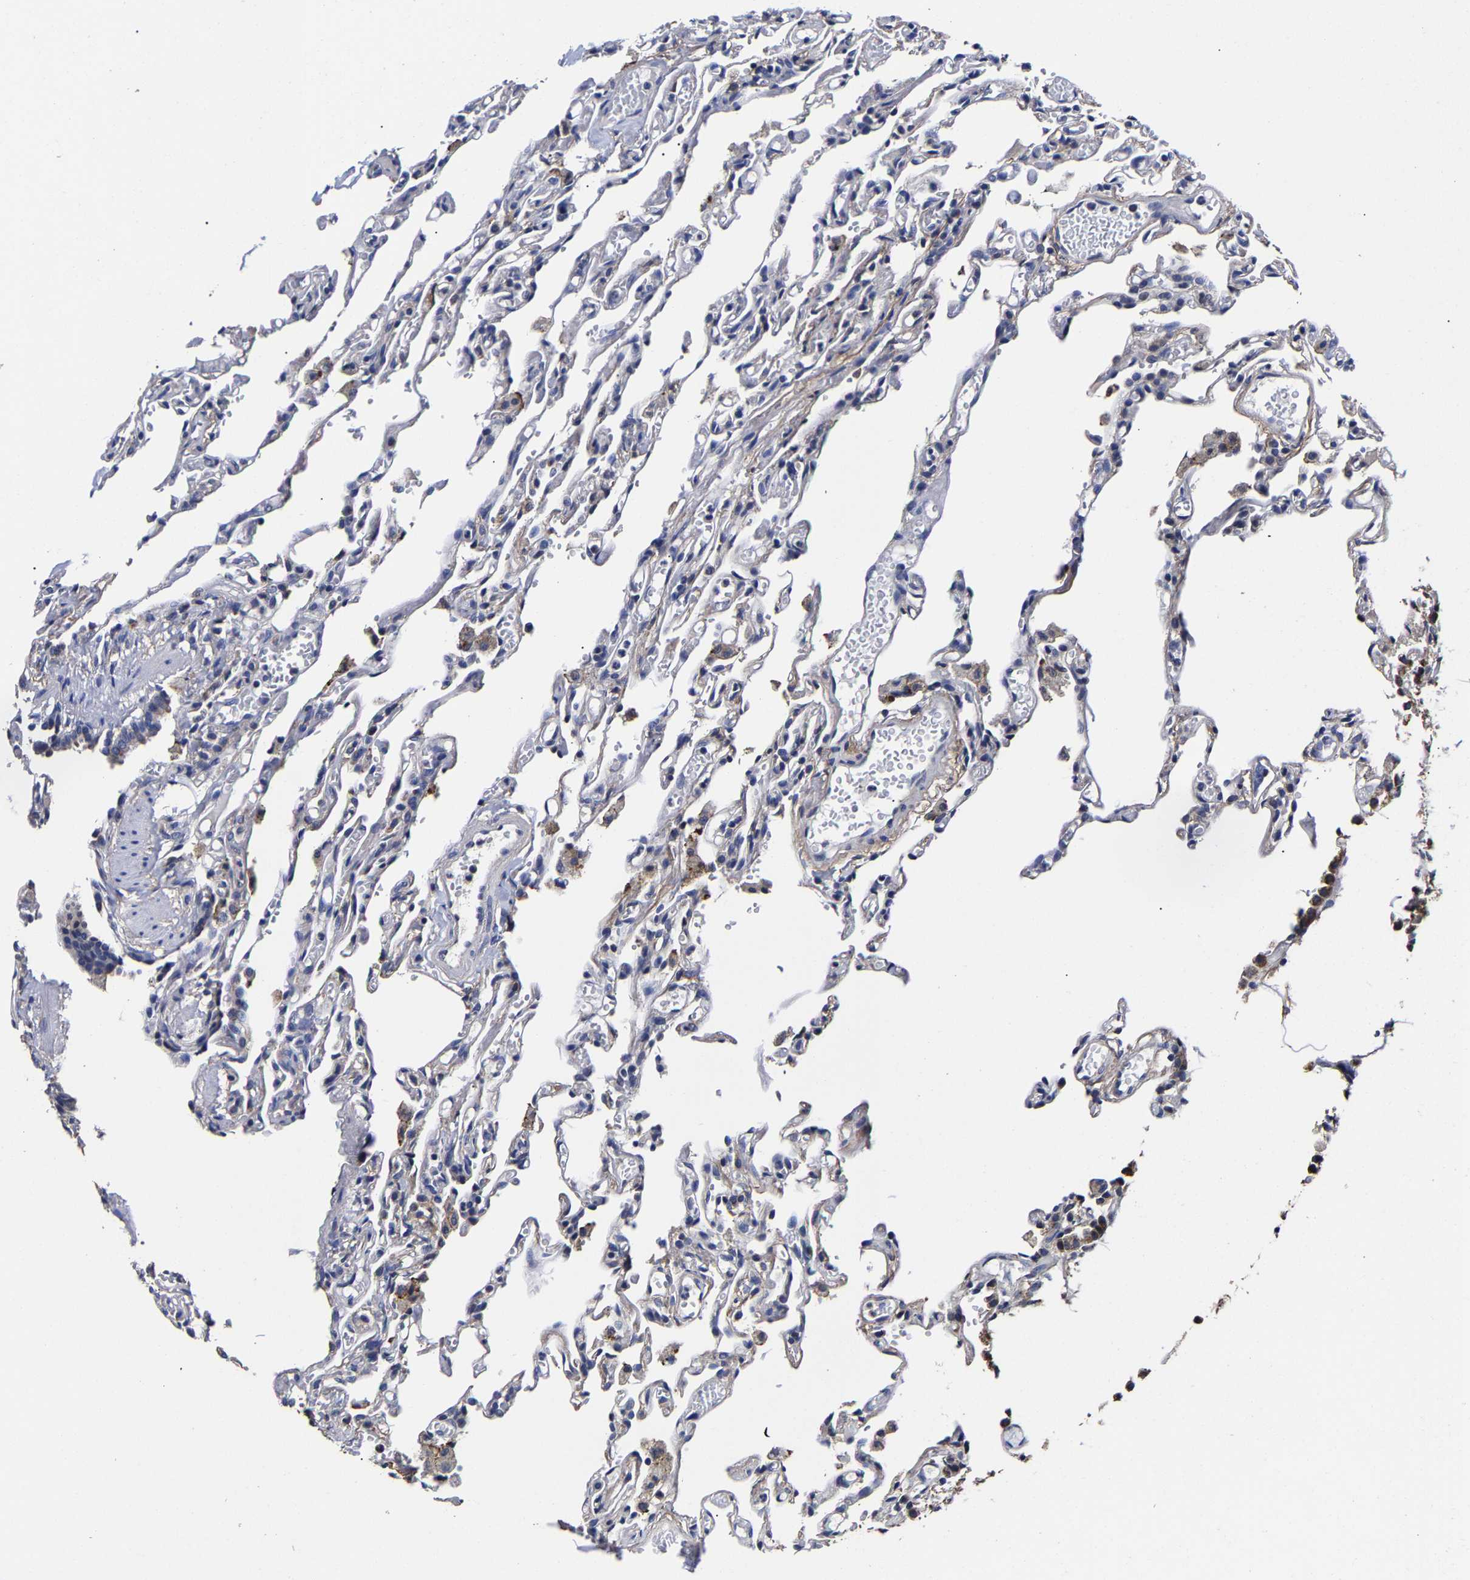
{"staining": {"intensity": "negative", "quantity": "none", "location": "none"}, "tissue": "lung", "cell_type": "Alveolar cells", "image_type": "normal", "snomed": [{"axis": "morphology", "description": "Normal tissue, NOS"}, {"axis": "topography", "description": "Lung"}], "caption": "This is an immunohistochemistry (IHC) image of benign lung. There is no expression in alveolar cells.", "gene": "AASS", "patient": {"sex": "male", "age": 21}}